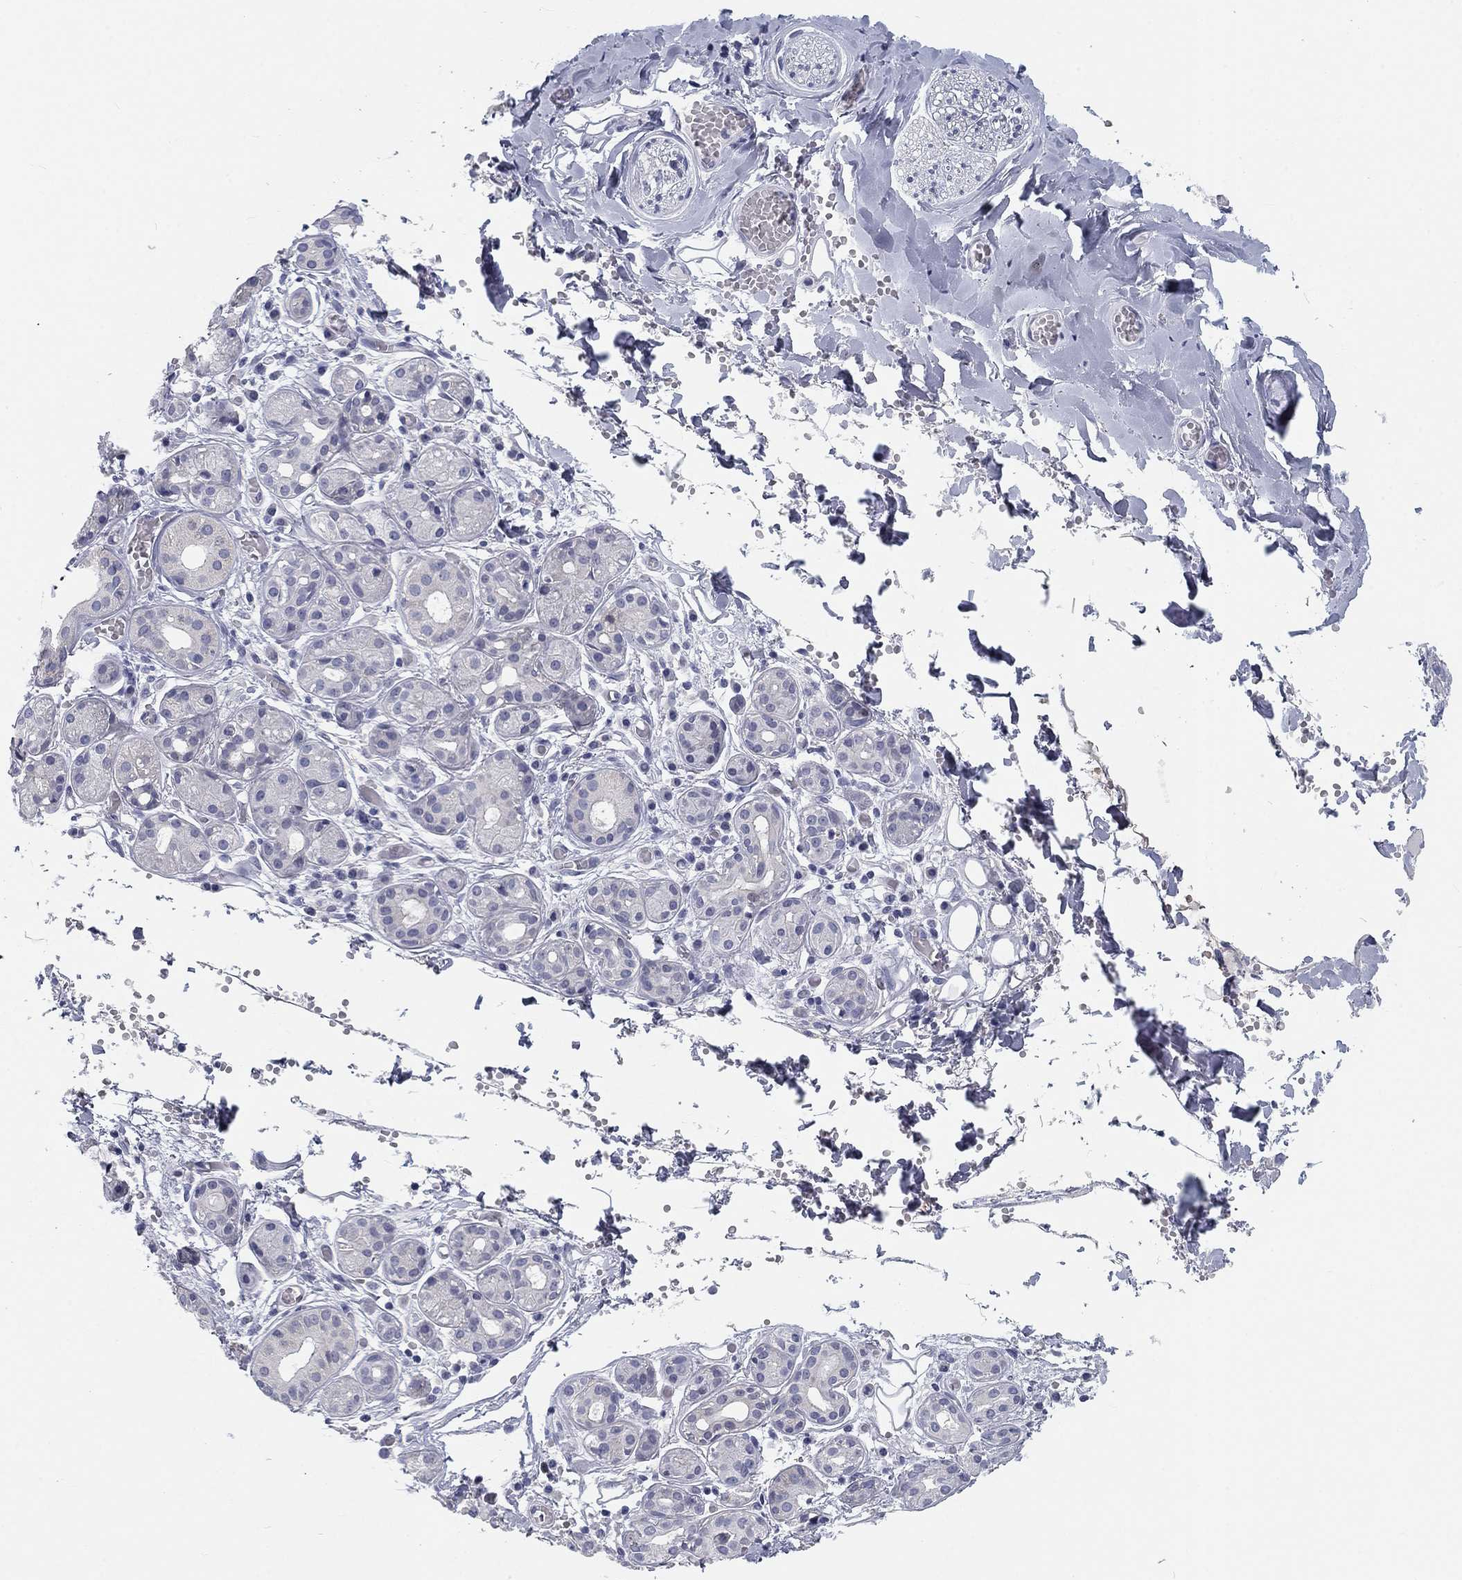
{"staining": {"intensity": "negative", "quantity": "none", "location": "none"}, "tissue": "salivary gland", "cell_type": "Glandular cells", "image_type": "normal", "snomed": [{"axis": "morphology", "description": "Normal tissue, NOS"}, {"axis": "topography", "description": "Salivary gland"}, {"axis": "topography", "description": "Peripheral nerve tissue"}], "caption": "Immunohistochemical staining of benign salivary gland exhibits no significant positivity in glandular cells. (DAB immunohistochemistry (IHC), high magnification).", "gene": "CALB1", "patient": {"sex": "male", "age": 71}}